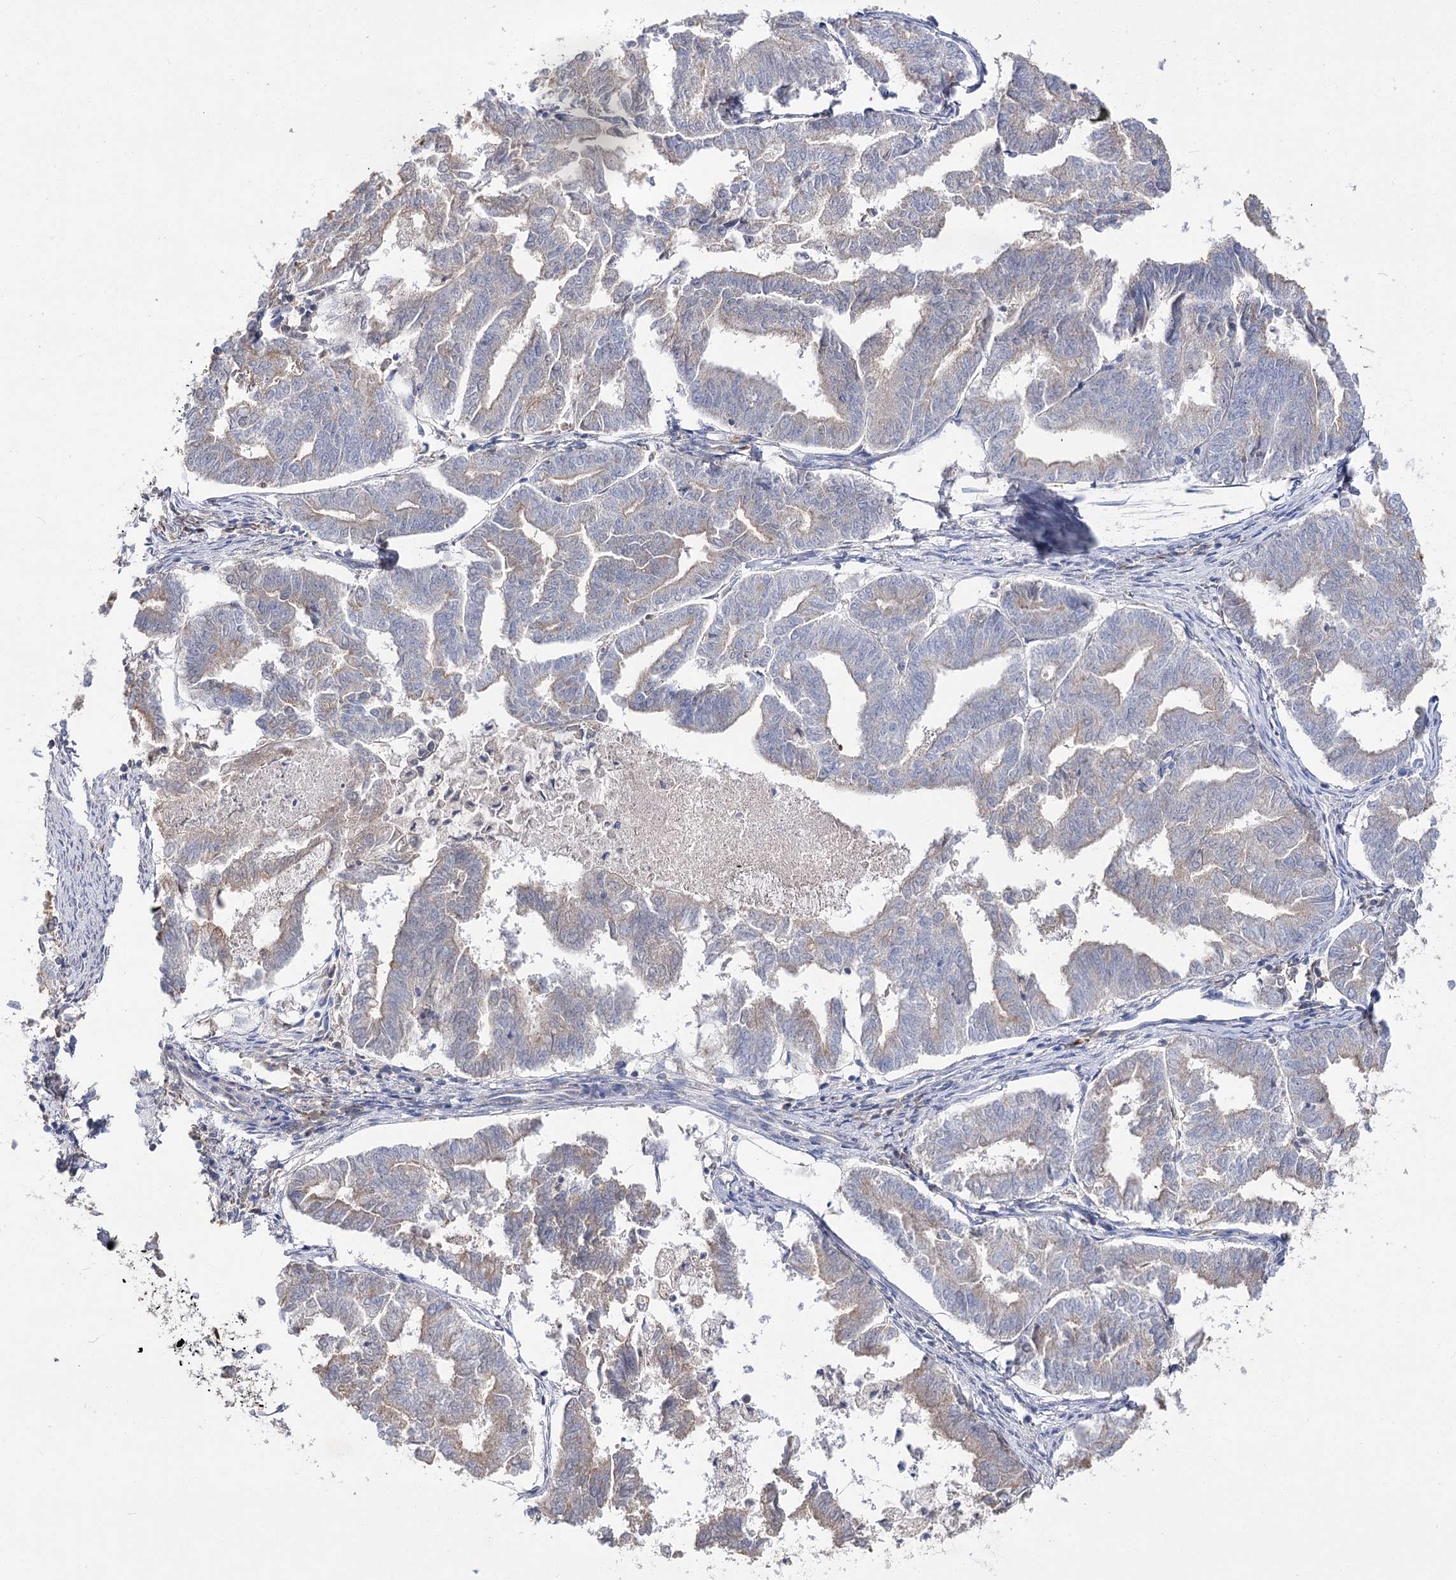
{"staining": {"intensity": "weak", "quantity": "<25%", "location": "cytoplasmic/membranous"}, "tissue": "endometrial cancer", "cell_type": "Tumor cells", "image_type": "cancer", "snomed": [{"axis": "morphology", "description": "Adenocarcinoma, NOS"}, {"axis": "topography", "description": "Endometrium"}], "caption": "DAB (3,3'-diaminobenzidine) immunohistochemical staining of endometrial cancer shows no significant expression in tumor cells. (Brightfield microscopy of DAB (3,3'-diaminobenzidine) immunohistochemistry (IHC) at high magnification).", "gene": "IL1RAP", "patient": {"sex": "female", "age": 79}}